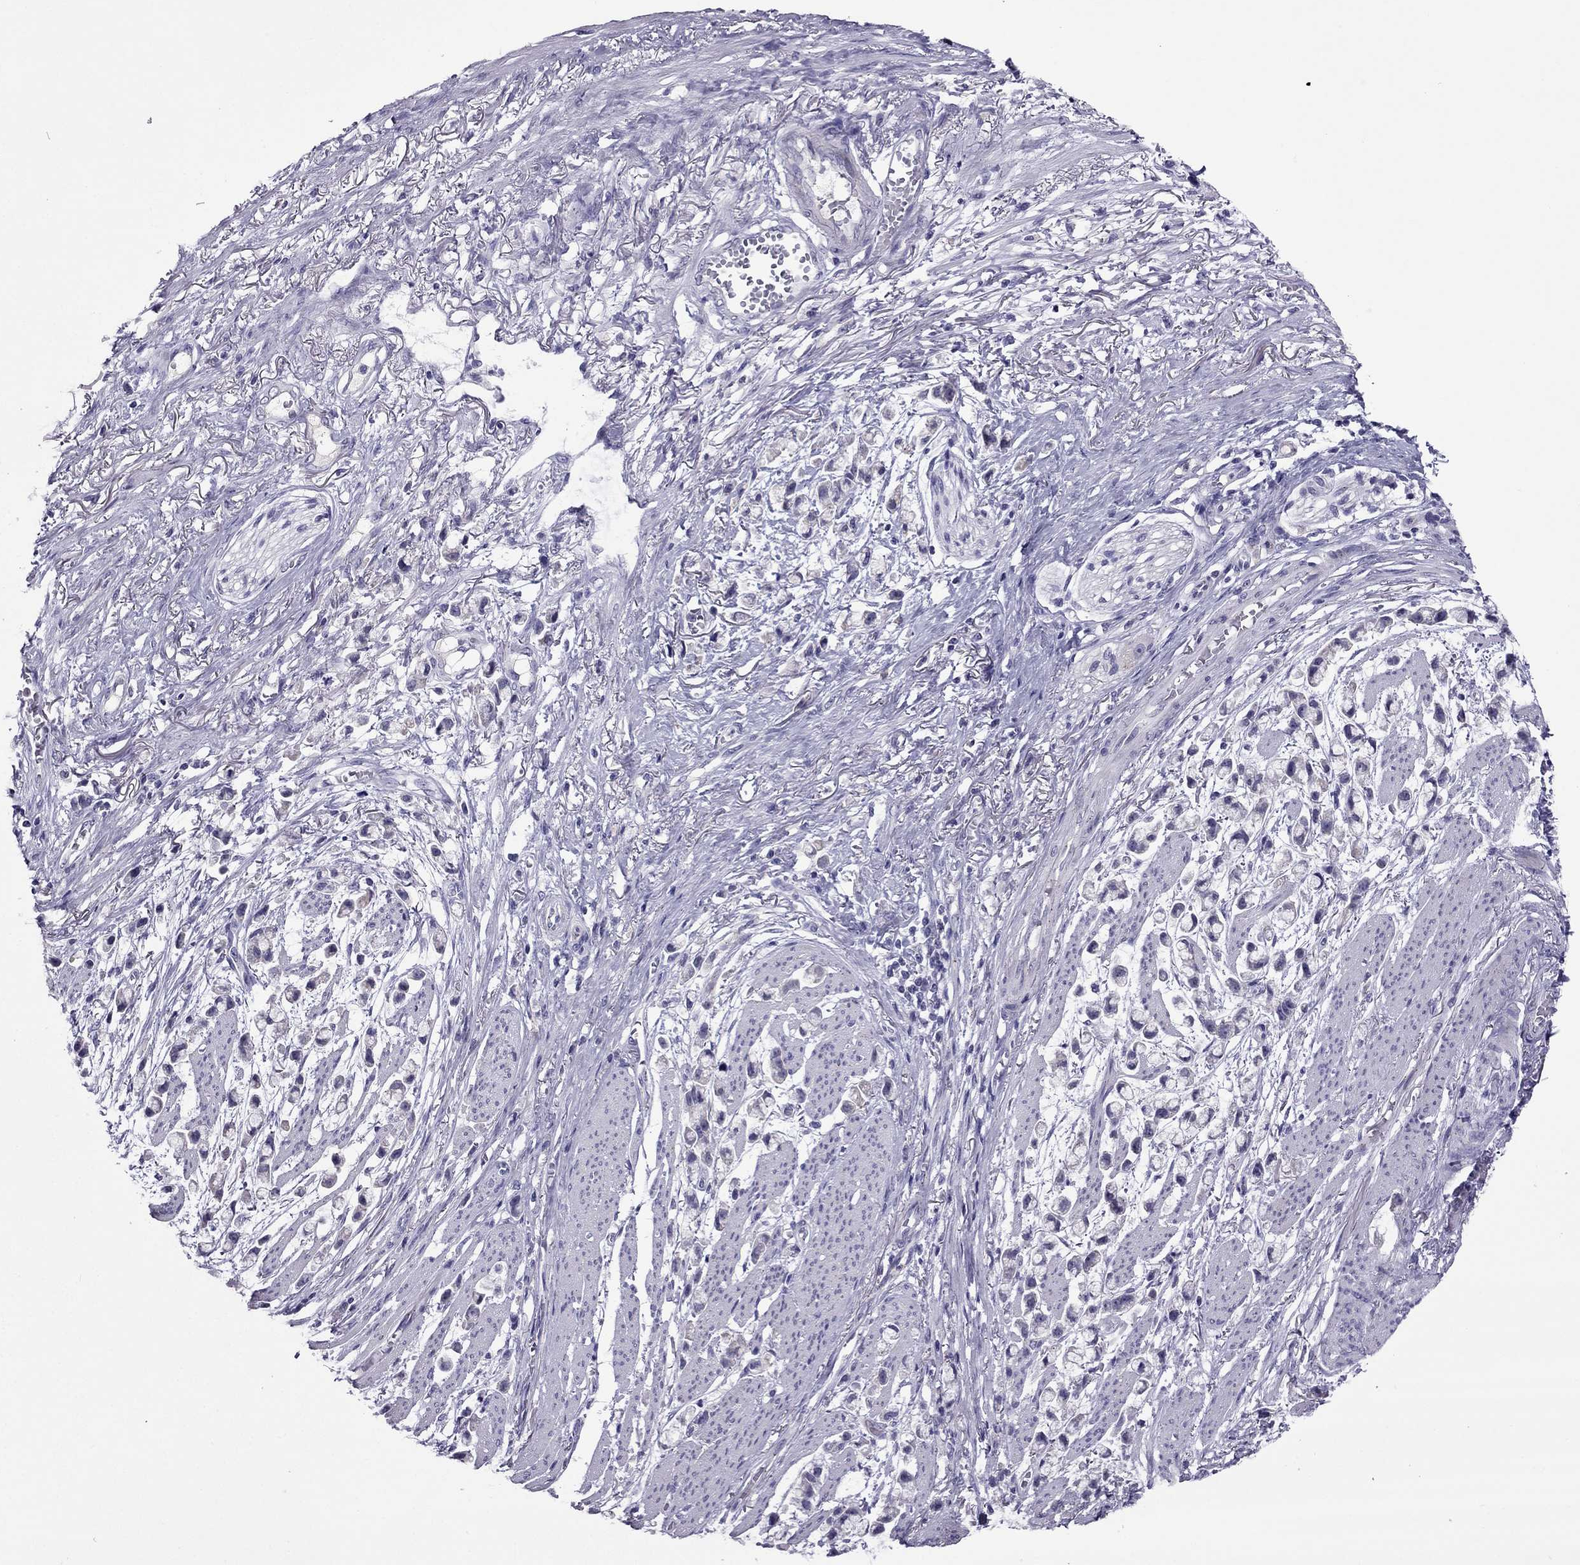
{"staining": {"intensity": "negative", "quantity": "none", "location": "none"}, "tissue": "stomach cancer", "cell_type": "Tumor cells", "image_type": "cancer", "snomed": [{"axis": "morphology", "description": "Adenocarcinoma, NOS"}, {"axis": "topography", "description": "Stomach"}], "caption": "There is no significant positivity in tumor cells of adenocarcinoma (stomach).", "gene": "MYBPH", "patient": {"sex": "female", "age": 81}}